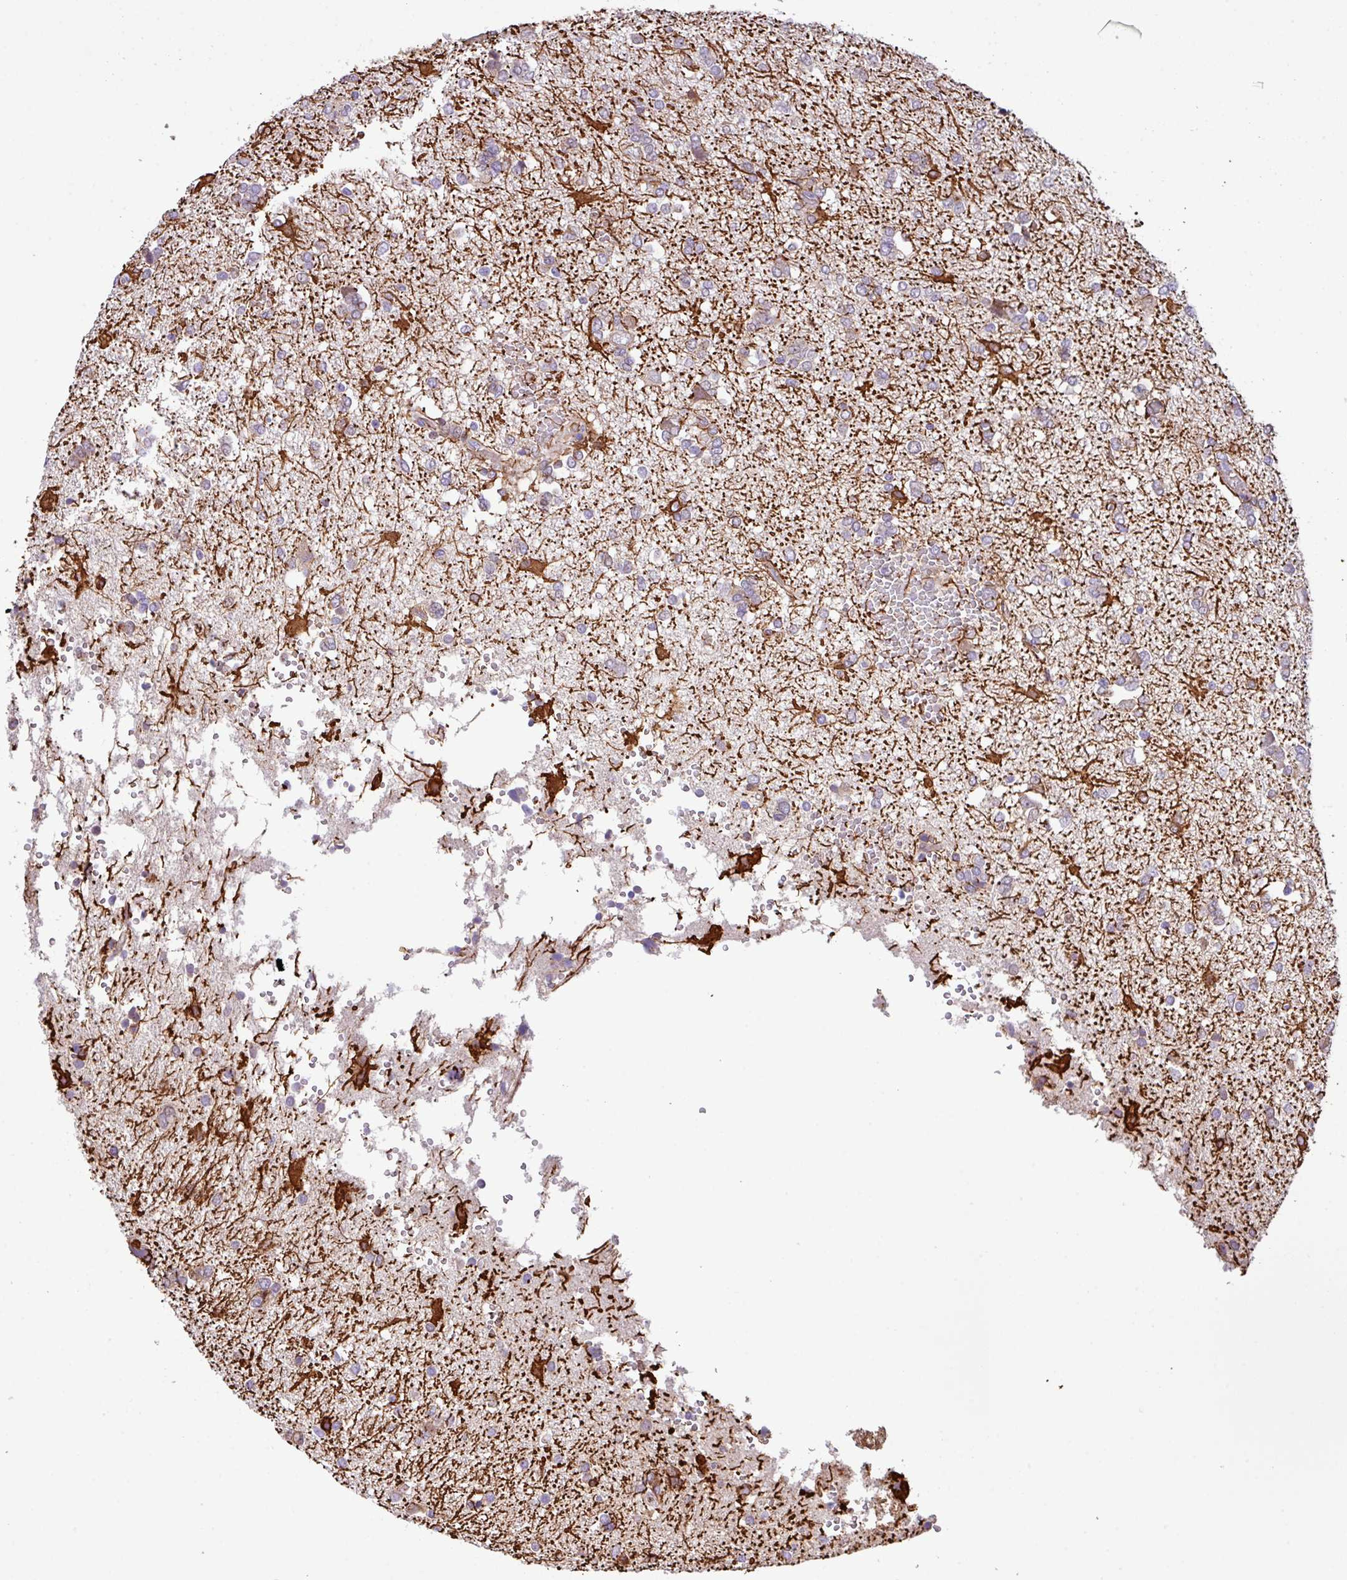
{"staining": {"intensity": "weak", "quantity": "<25%", "location": "cytoplasmic/membranous"}, "tissue": "glioma", "cell_type": "Tumor cells", "image_type": "cancer", "snomed": [{"axis": "morphology", "description": "Glioma, malignant, High grade"}, {"axis": "topography", "description": "Brain"}], "caption": "A histopathology image of glioma stained for a protein shows no brown staining in tumor cells.", "gene": "DNAL1", "patient": {"sex": "female", "age": 59}}